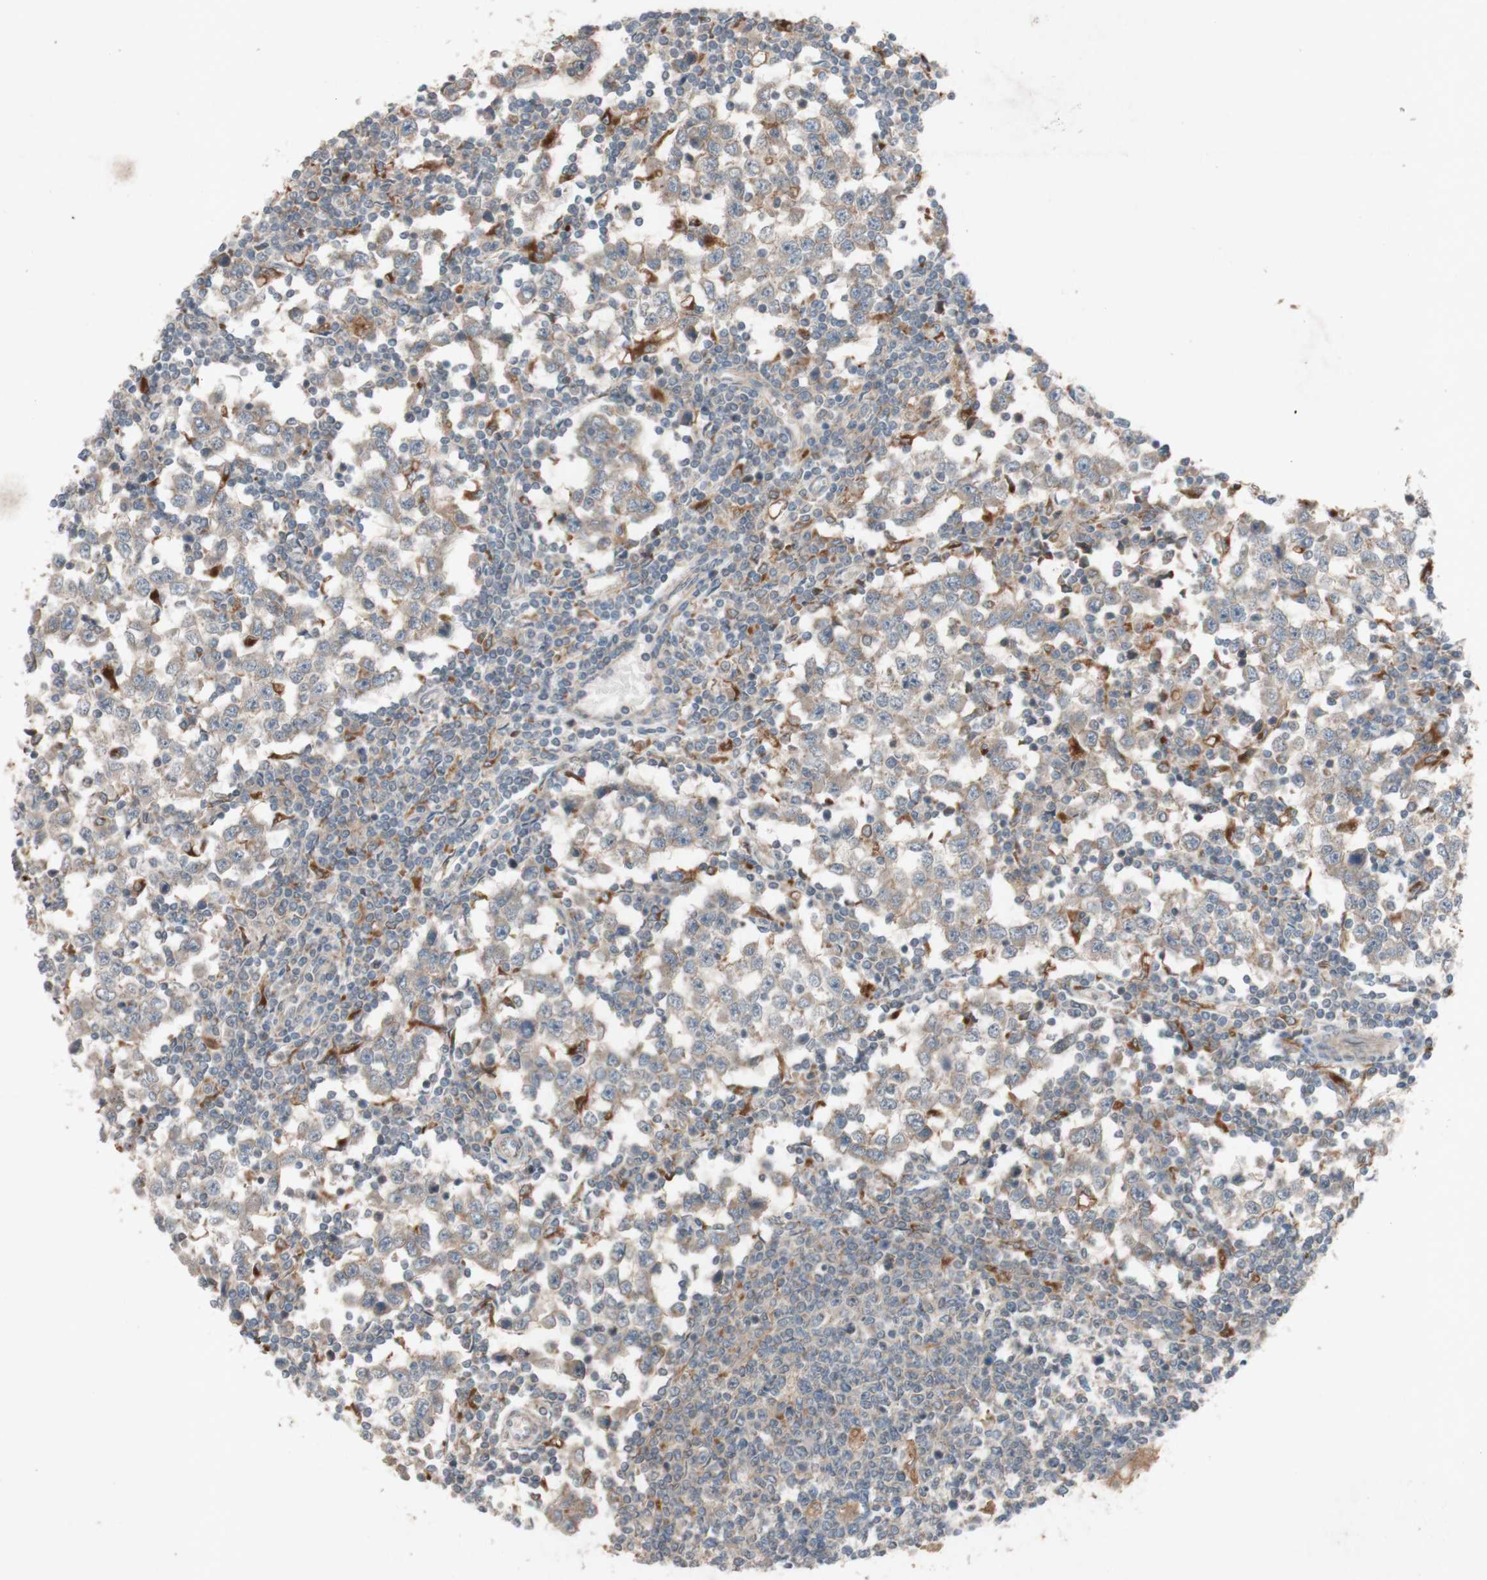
{"staining": {"intensity": "weak", "quantity": "<25%", "location": "cytoplasmic/membranous"}, "tissue": "testis cancer", "cell_type": "Tumor cells", "image_type": "cancer", "snomed": [{"axis": "morphology", "description": "Seminoma, NOS"}, {"axis": "topography", "description": "Testis"}], "caption": "This is an immunohistochemistry (IHC) image of human testis cancer (seminoma). There is no positivity in tumor cells.", "gene": "ATP6V1F", "patient": {"sex": "male", "age": 65}}